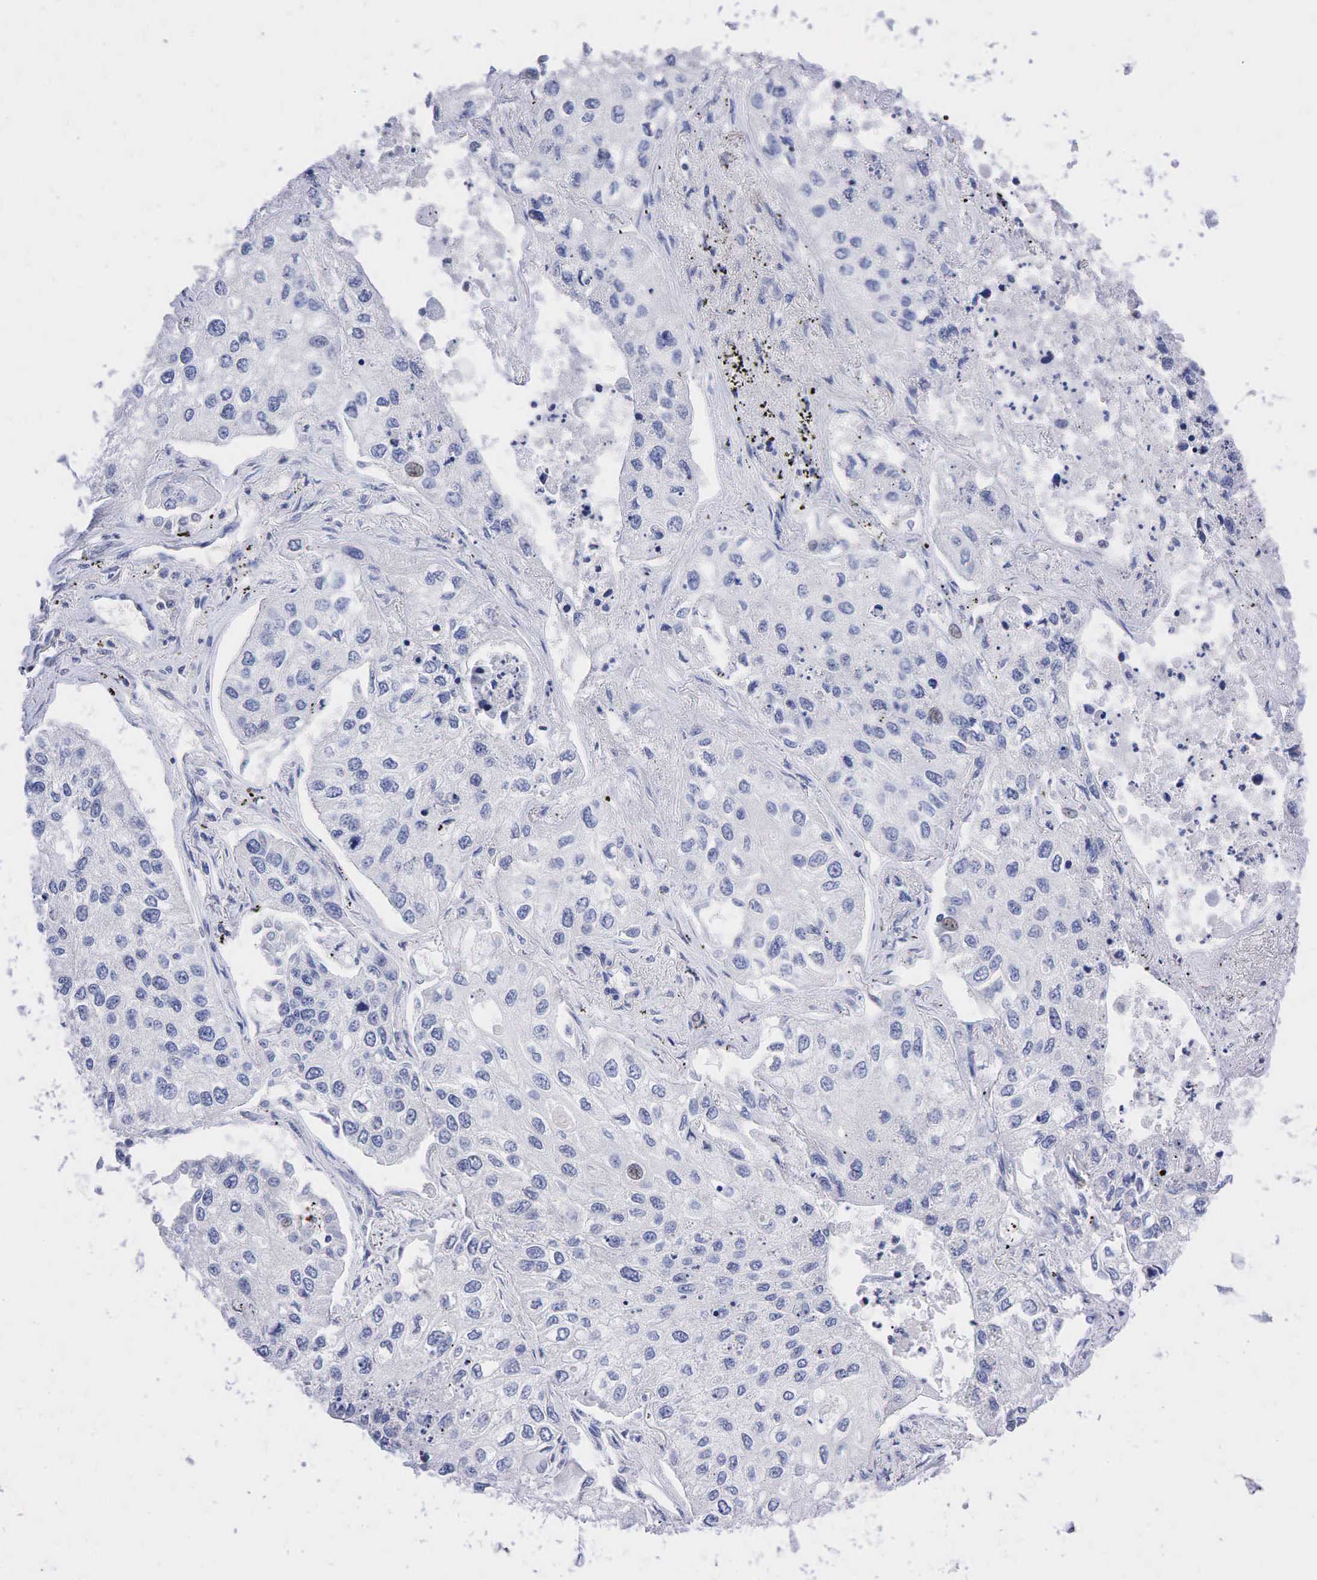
{"staining": {"intensity": "negative", "quantity": "none", "location": "none"}, "tissue": "lung cancer", "cell_type": "Tumor cells", "image_type": "cancer", "snomed": [{"axis": "morphology", "description": "Squamous cell carcinoma, NOS"}, {"axis": "topography", "description": "Lung"}], "caption": "Immunohistochemistry (IHC) image of human lung cancer stained for a protein (brown), which exhibits no positivity in tumor cells.", "gene": "SST", "patient": {"sex": "male", "age": 75}}